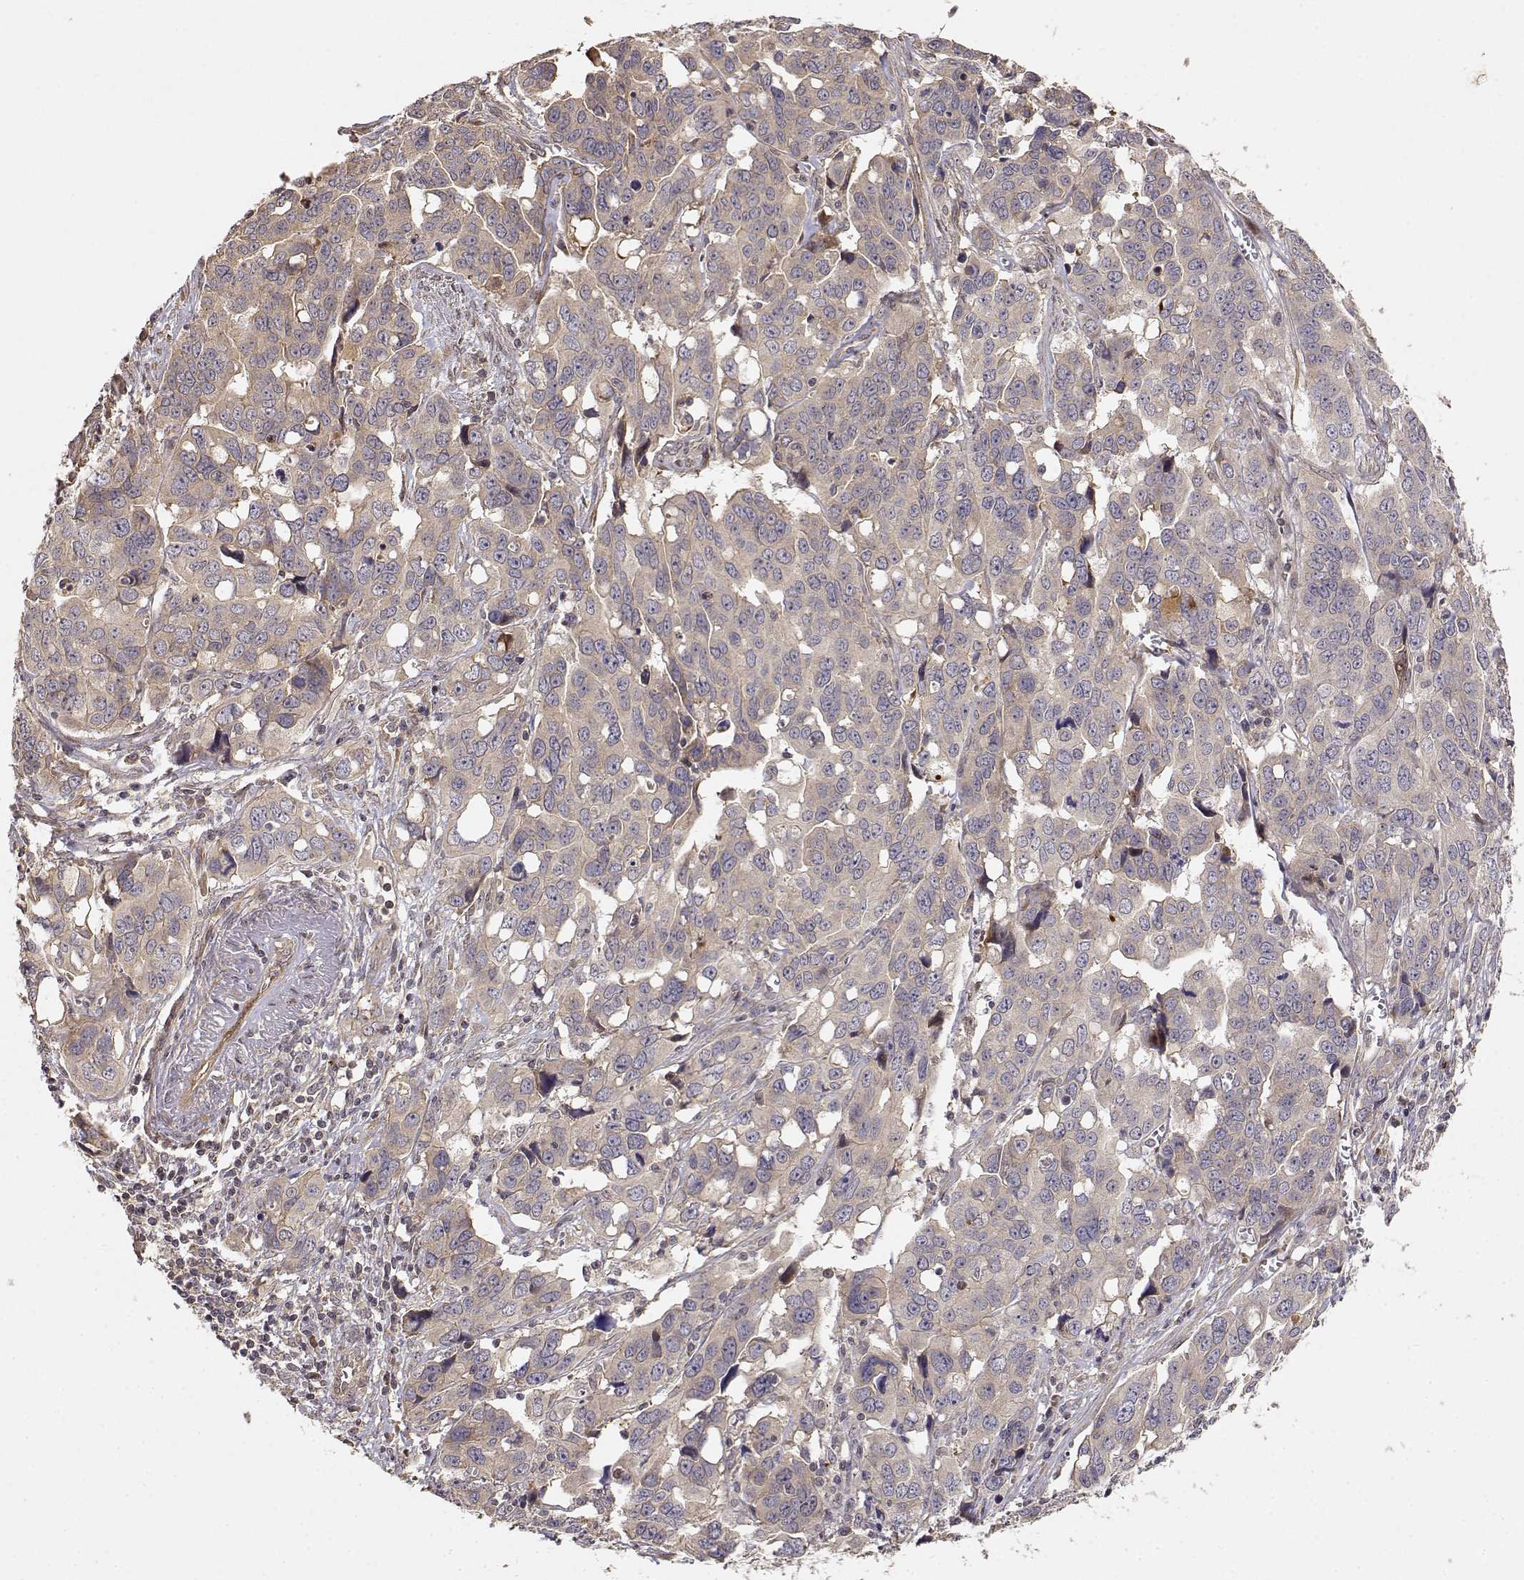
{"staining": {"intensity": "weak", "quantity": ">75%", "location": "cytoplasmic/membranous"}, "tissue": "ovarian cancer", "cell_type": "Tumor cells", "image_type": "cancer", "snomed": [{"axis": "morphology", "description": "Carcinoma, endometroid"}, {"axis": "topography", "description": "Ovary"}], "caption": "Ovarian cancer (endometroid carcinoma) stained with immunohistochemistry (IHC) demonstrates weak cytoplasmic/membranous positivity in about >75% of tumor cells.", "gene": "PICK1", "patient": {"sex": "female", "age": 78}}